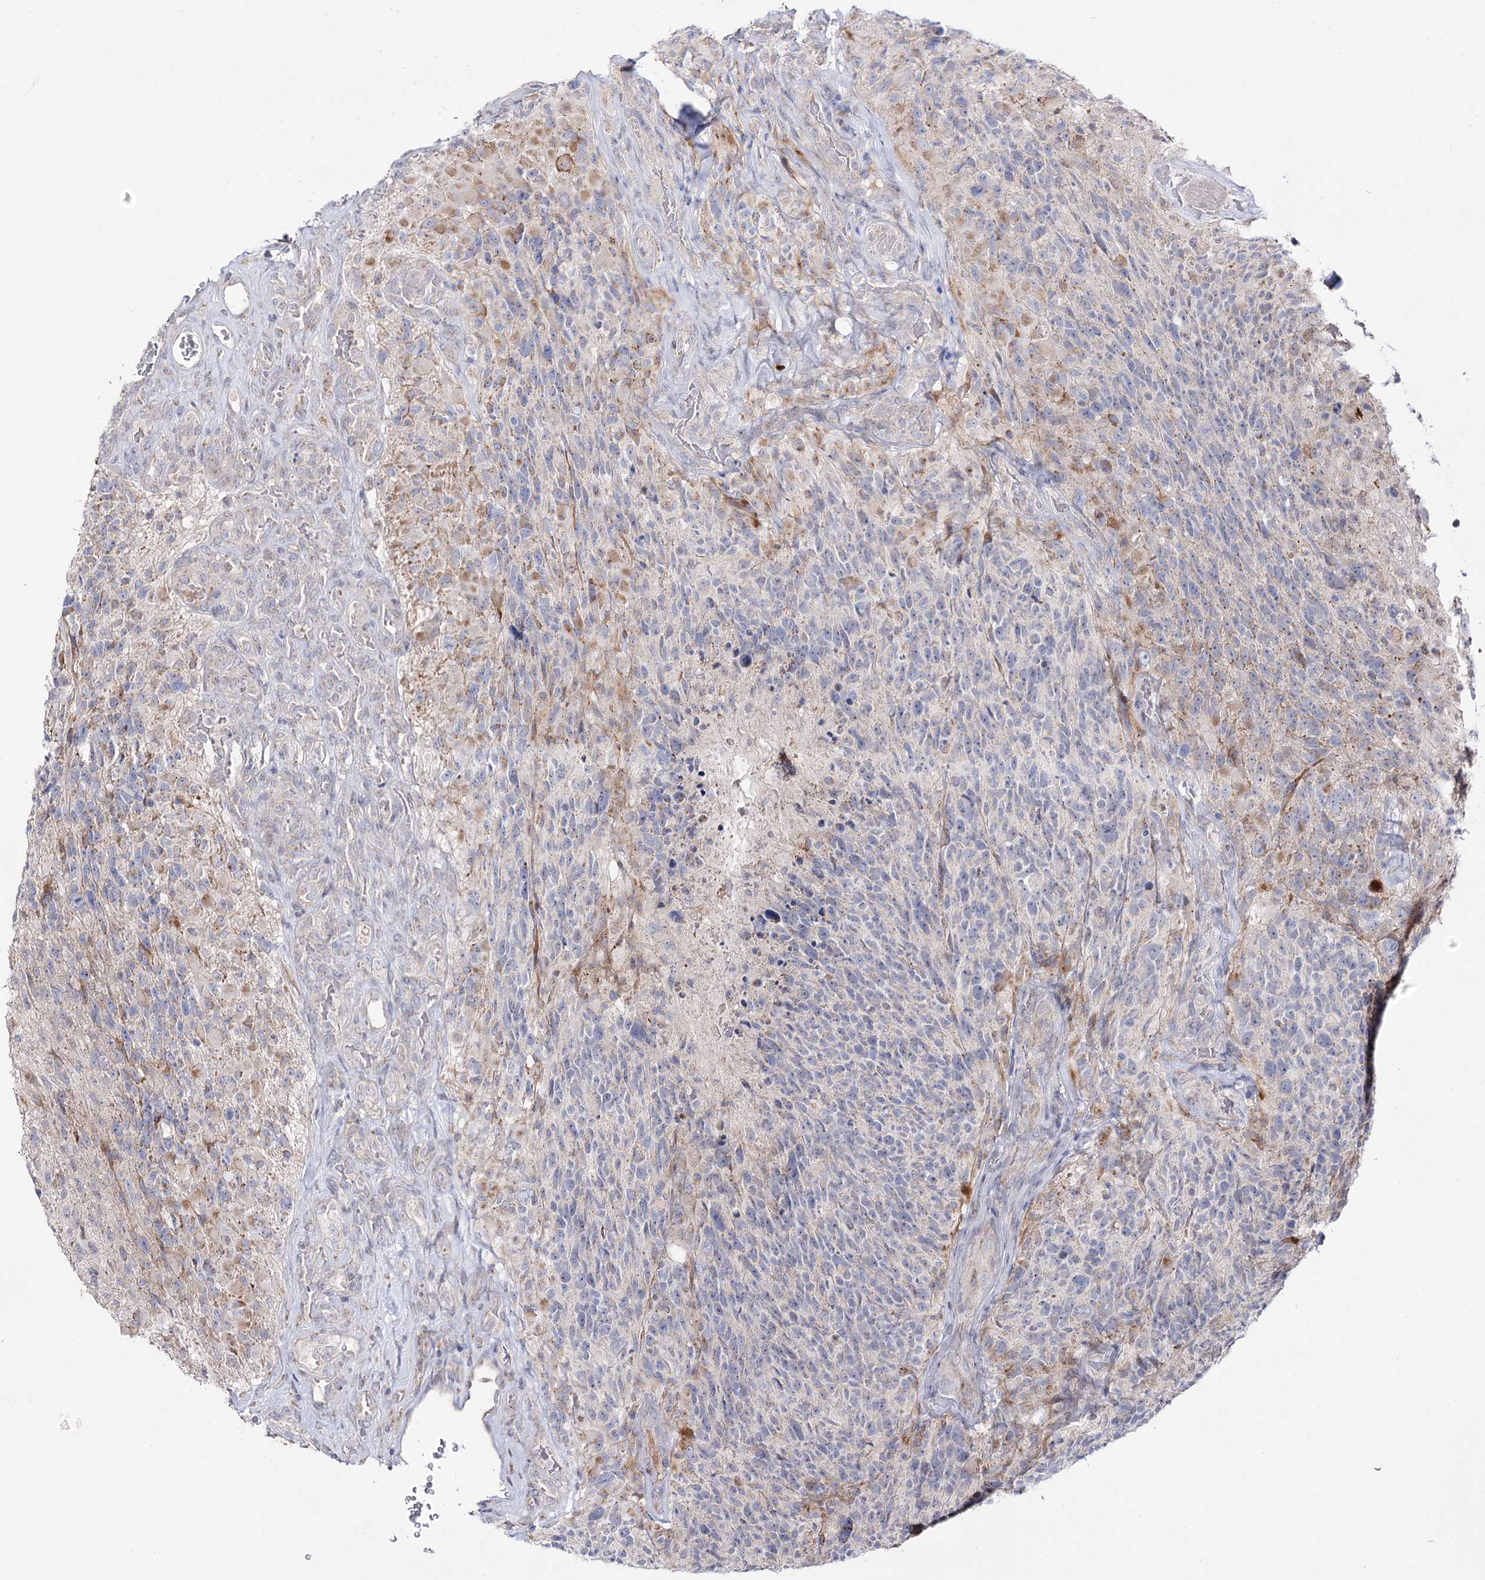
{"staining": {"intensity": "weak", "quantity": "<25%", "location": "cytoplasmic/membranous"}, "tissue": "glioma", "cell_type": "Tumor cells", "image_type": "cancer", "snomed": [{"axis": "morphology", "description": "Glioma, malignant, High grade"}, {"axis": "topography", "description": "Brain"}], "caption": "Tumor cells are negative for protein expression in human malignant glioma (high-grade). (Immunohistochemistry, brightfield microscopy, high magnification).", "gene": "C11orf80", "patient": {"sex": "male", "age": 76}}